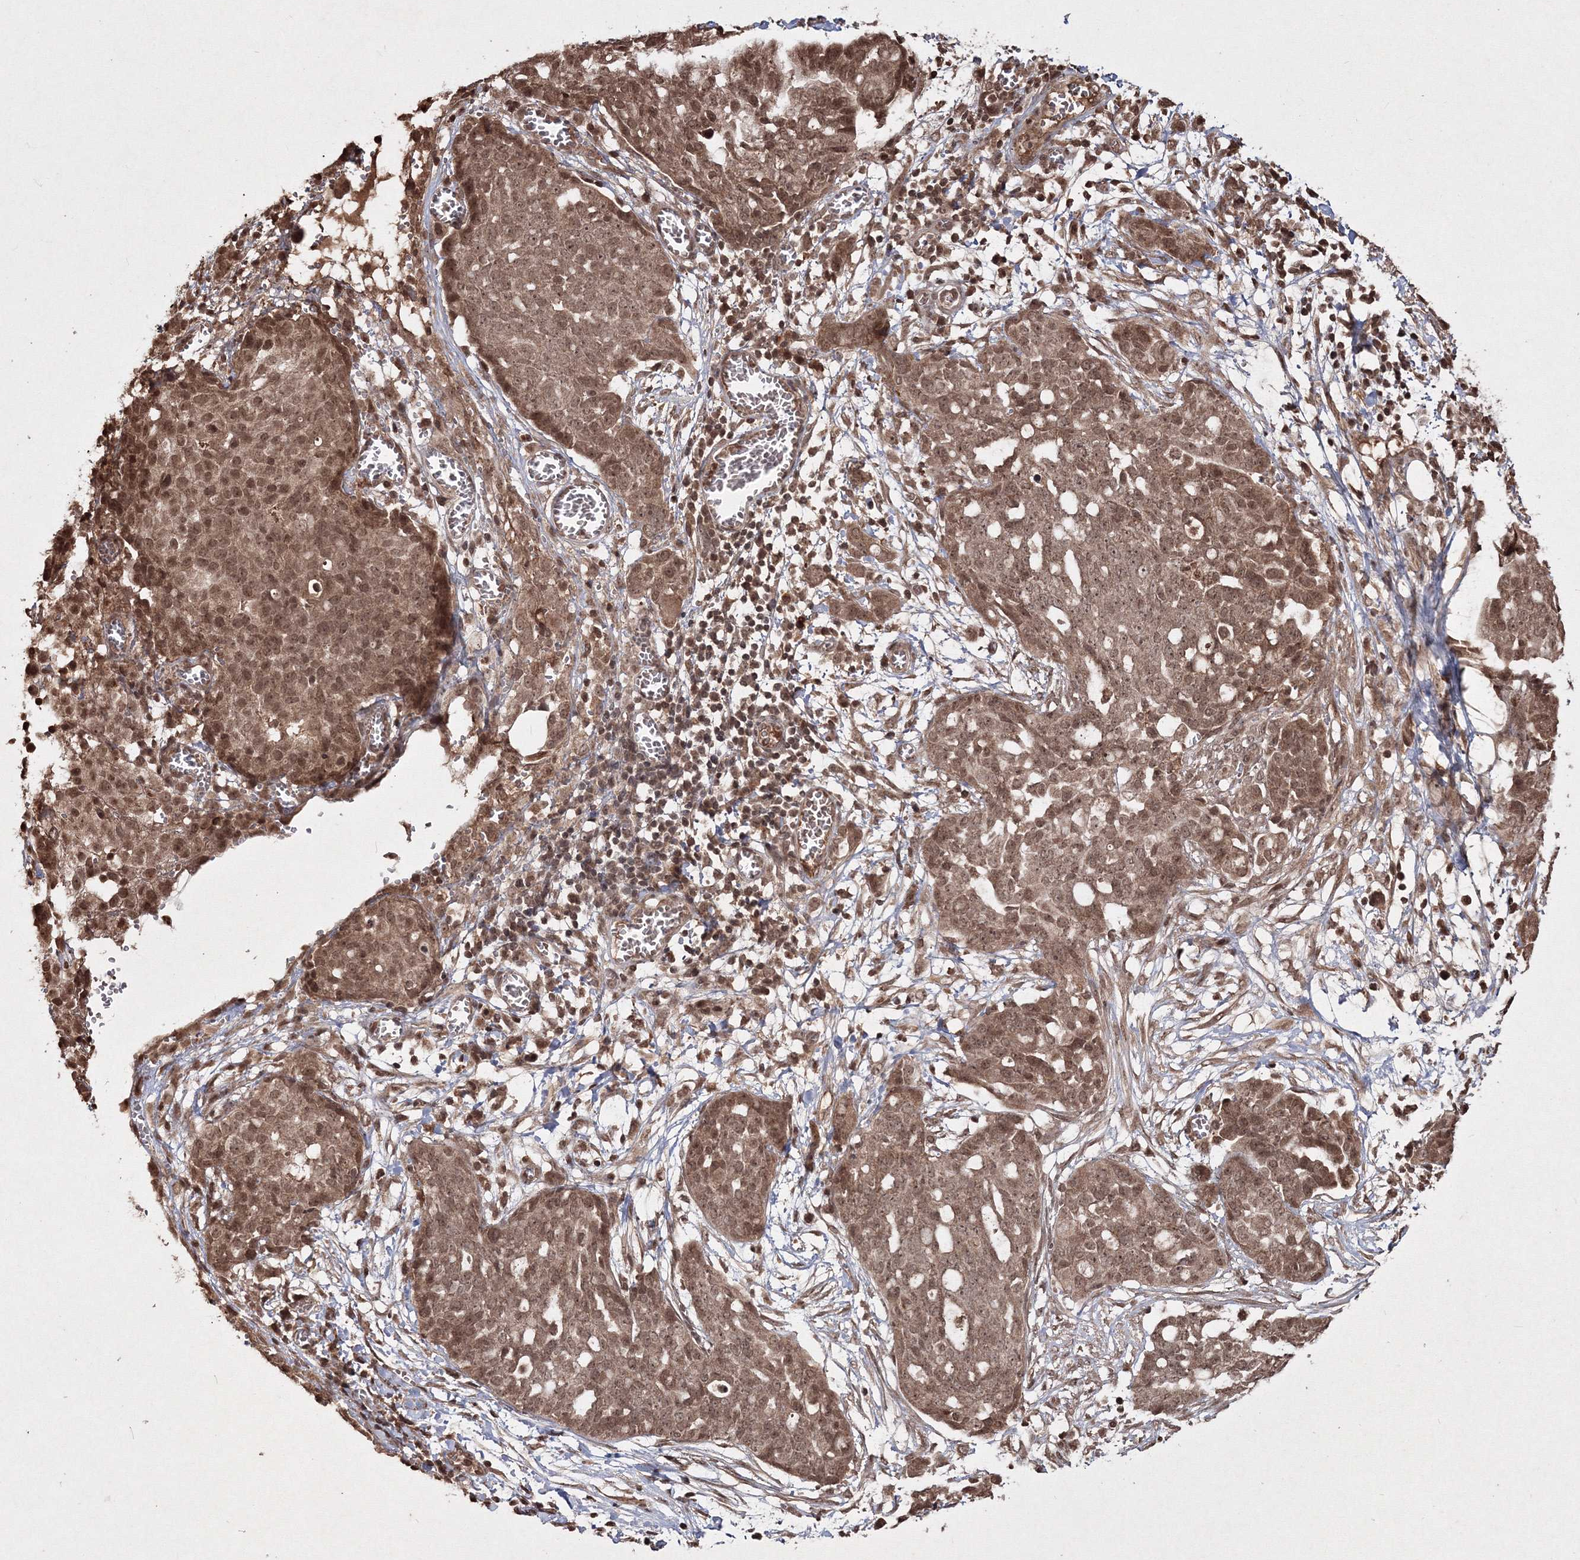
{"staining": {"intensity": "moderate", "quantity": ">75%", "location": "cytoplasmic/membranous,nuclear"}, "tissue": "ovarian cancer", "cell_type": "Tumor cells", "image_type": "cancer", "snomed": [{"axis": "morphology", "description": "Cystadenocarcinoma, serous, NOS"}, {"axis": "topography", "description": "Soft tissue"}, {"axis": "topography", "description": "Ovary"}], "caption": "Moderate cytoplasmic/membranous and nuclear protein expression is seen in about >75% of tumor cells in ovarian cancer (serous cystadenocarcinoma).", "gene": "PEX13", "patient": {"sex": "female", "age": 57}}